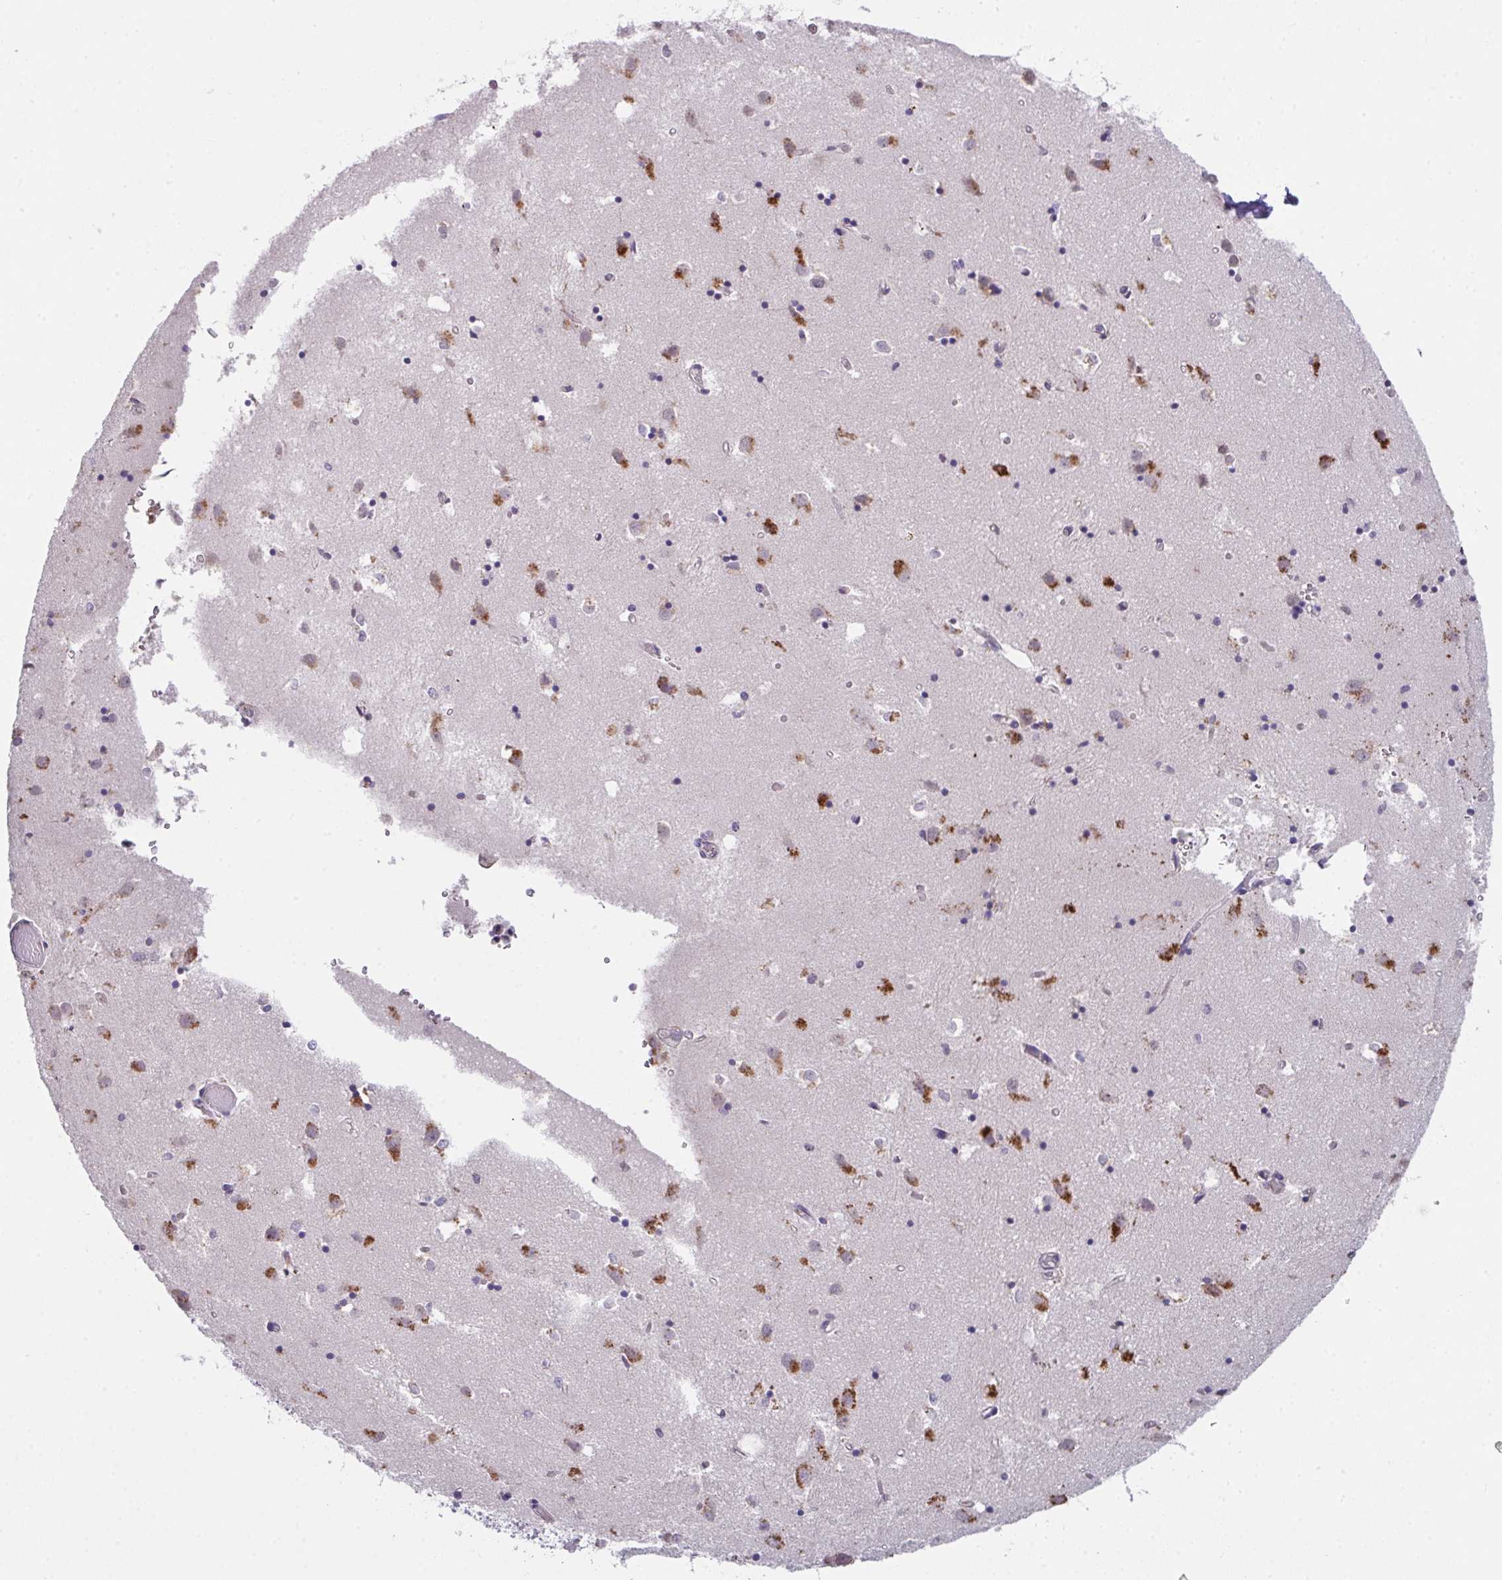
{"staining": {"intensity": "negative", "quantity": "none", "location": "none"}, "tissue": "caudate", "cell_type": "Glial cells", "image_type": "normal", "snomed": [{"axis": "morphology", "description": "Normal tissue, NOS"}, {"axis": "topography", "description": "Lateral ventricle wall"}], "caption": "Immunohistochemistry (IHC) of benign human caudate demonstrates no expression in glial cells. (DAB IHC, high magnification).", "gene": "GLTPD2", "patient": {"sex": "male", "age": 70}}